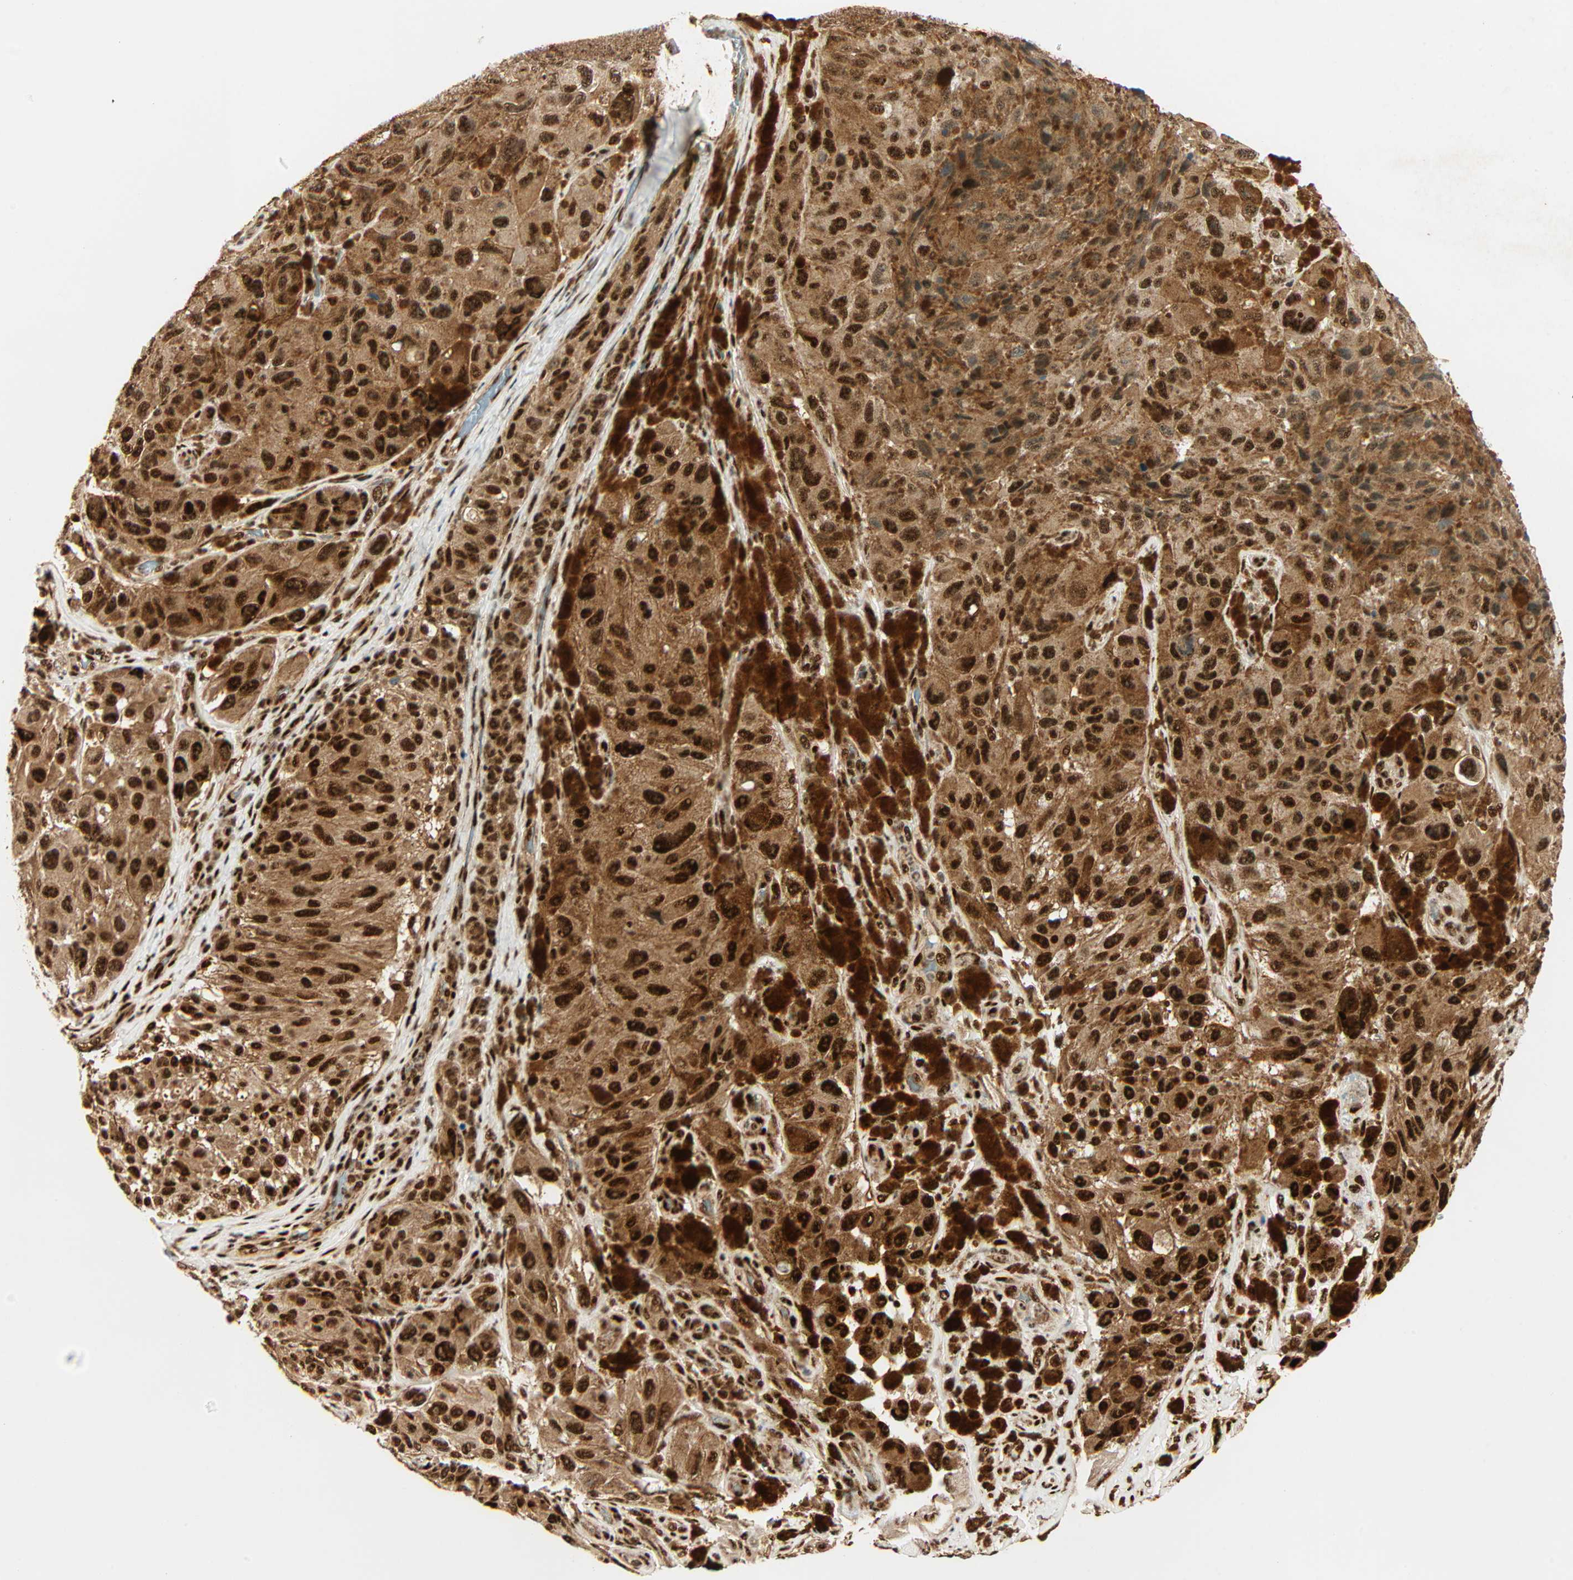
{"staining": {"intensity": "strong", "quantity": ">75%", "location": "cytoplasmic/membranous,nuclear"}, "tissue": "melanoma", "cell_type": "Tumor cells", "image_type": "cancer", "snomed": [{"axis": "morphology", "description": "Malignant melanoma, NOS"}, {"axis": "topography", "description": "Skin"}], "caption": "A high amount of strong cytoplasmic/membranous and nuclear staining is appreciated in approximately >75% of tumor cells in melanoma tissue. The staining was performed using DAB to visualize the protein expression in brown, while the nuclei were stained in blue with hematoxylin (Magnification: 20x).", "gene": "PNPLA6", "patient": {"sex": "female", "age": 73}}